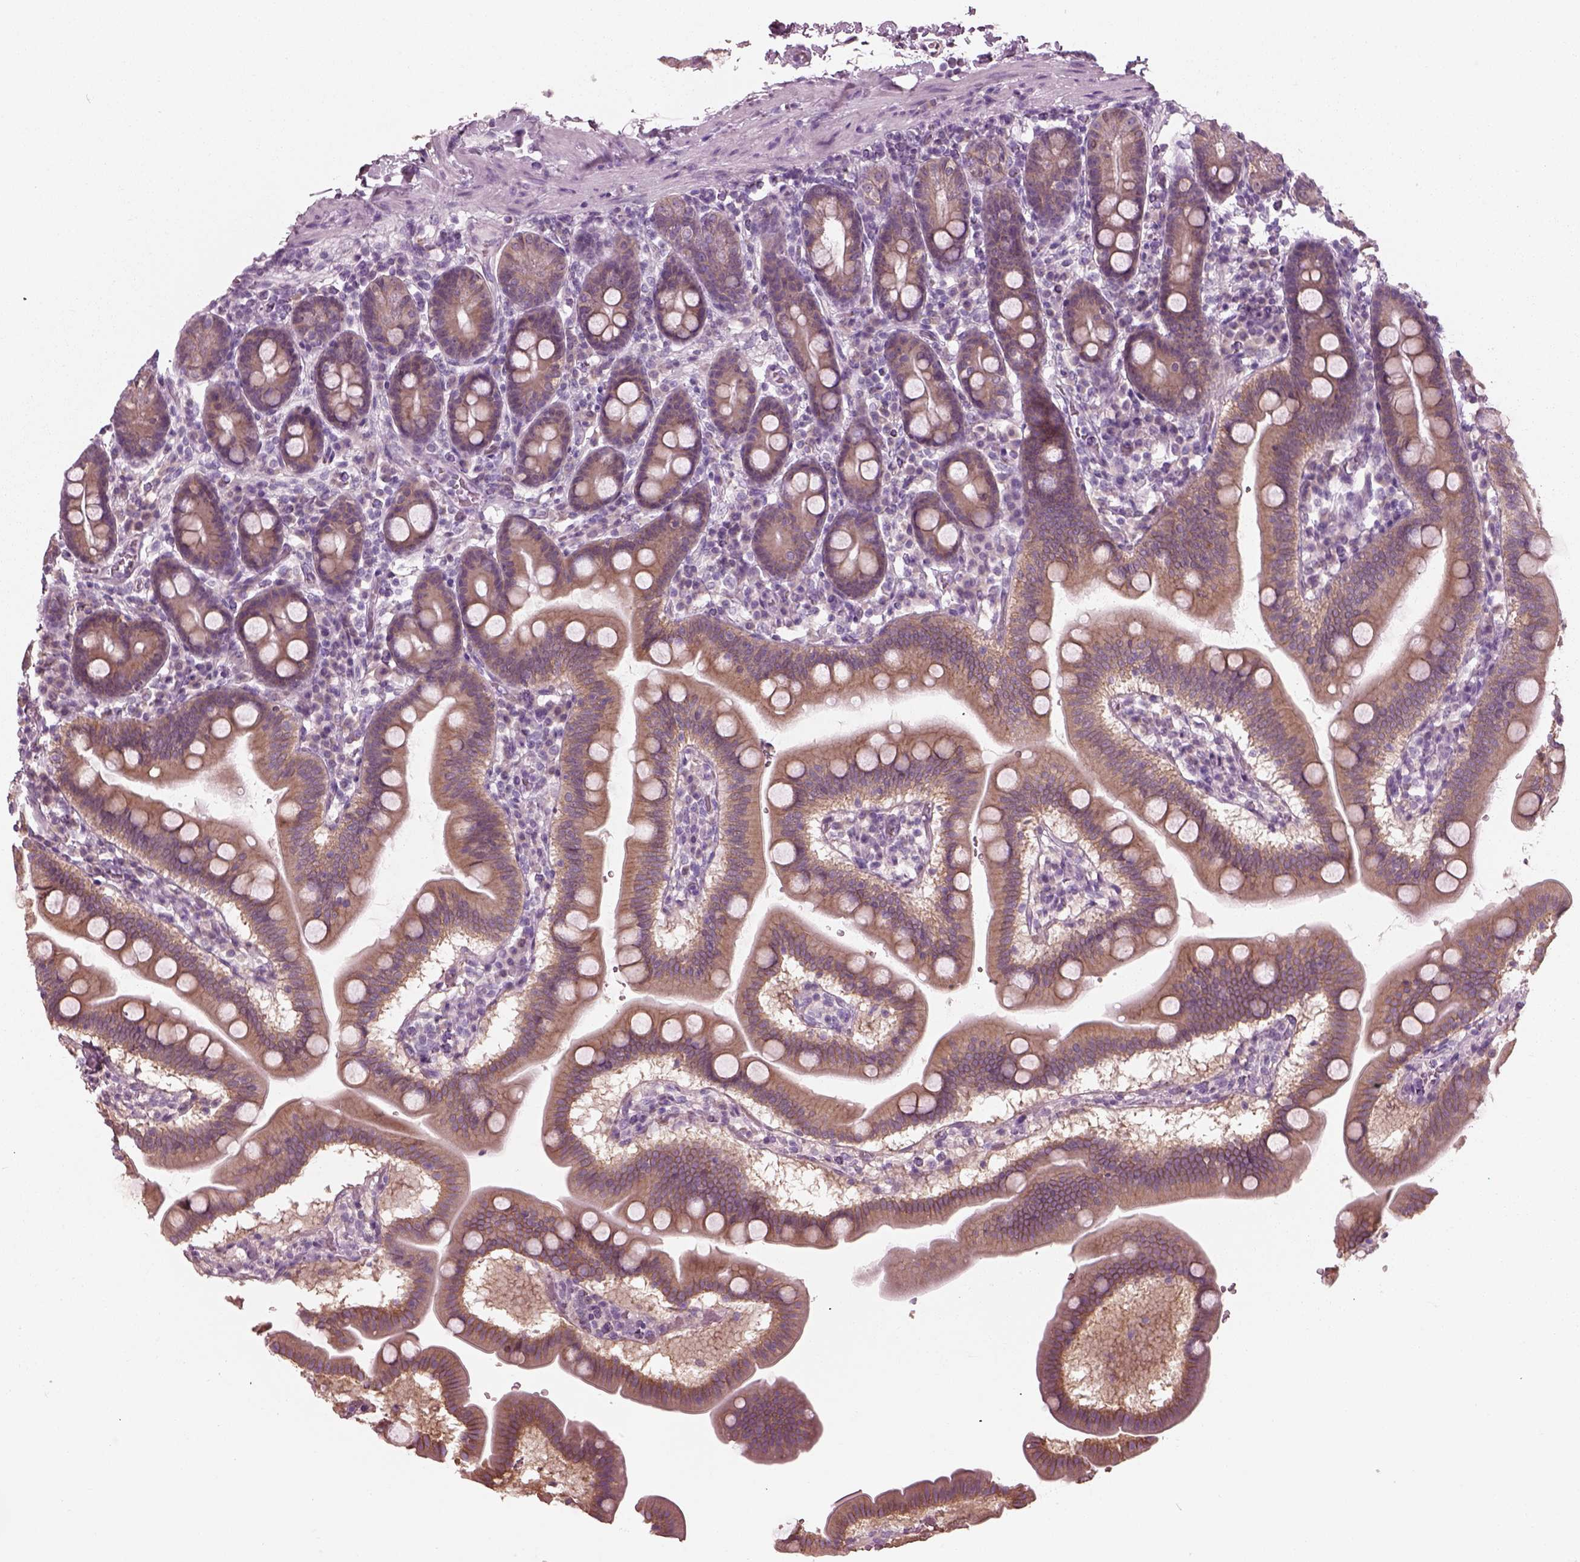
{"staining": {"intensity": "moderate", "quantity": ">75%", "location": "cytoplasmic/membranous"}, "tissue": "duodenum", "cell_type": "Glandular cells", "image_type": "normal", "snomed": [{"axis": "morphology", "description": "Normal tissue, NOS"}, {"axis": "topography", "description": "Pancreas"}, {"axis": "topography", "description": "Duodenum"}], "caption": "High-magnification brightfield microscopy of benign duodenum stained with DAB (3,3'-diaminobenzidine) (brown) and counterstained with hematoxylin (blue). glandular cells exhibit moderate cytoplasmic/membranous positivity is appreciated in about>75% of cells.", "gene": "SLC27A2", "patient": {"sex": "male", "age": 59}}